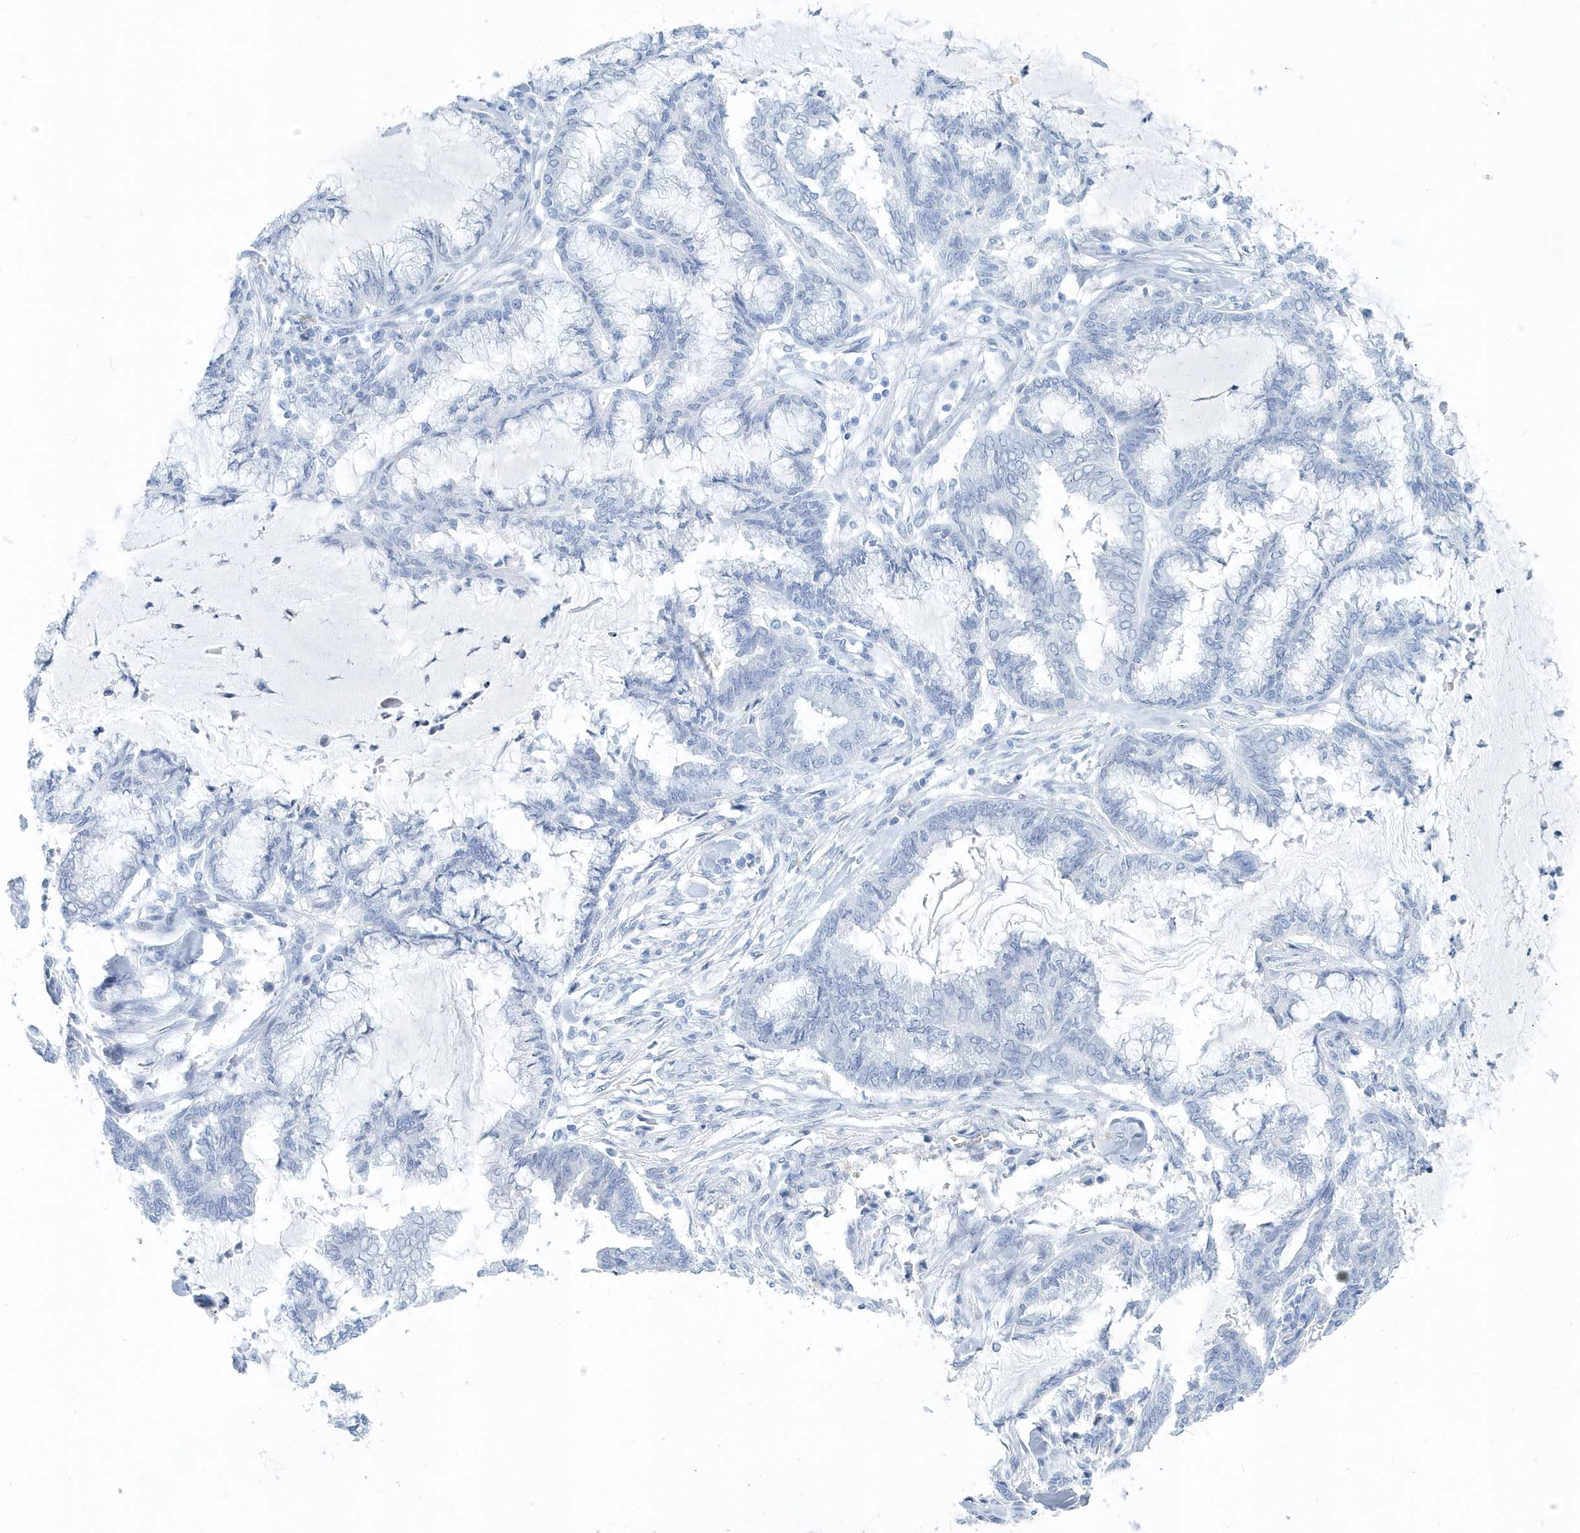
{"staining": {"intensity": "negative", "quantity": "none", "location": "none"}, "tissue": "endometrial cancer", "cell_type": "Tumor cells", "image_type": "cancer", "snomed": [{"axis": "morphology", "description": "Adenocarcinoma, NOS"}, {"axis": "topography", "description": "Endometrium"}], "caption": "This is a image of immunohistochemistry staining of adenocarcinoma (endometrial), which shows no expression in tumor cells.", "gene": "PTPRO", "patient": {"sex": "female", "age": 86}}